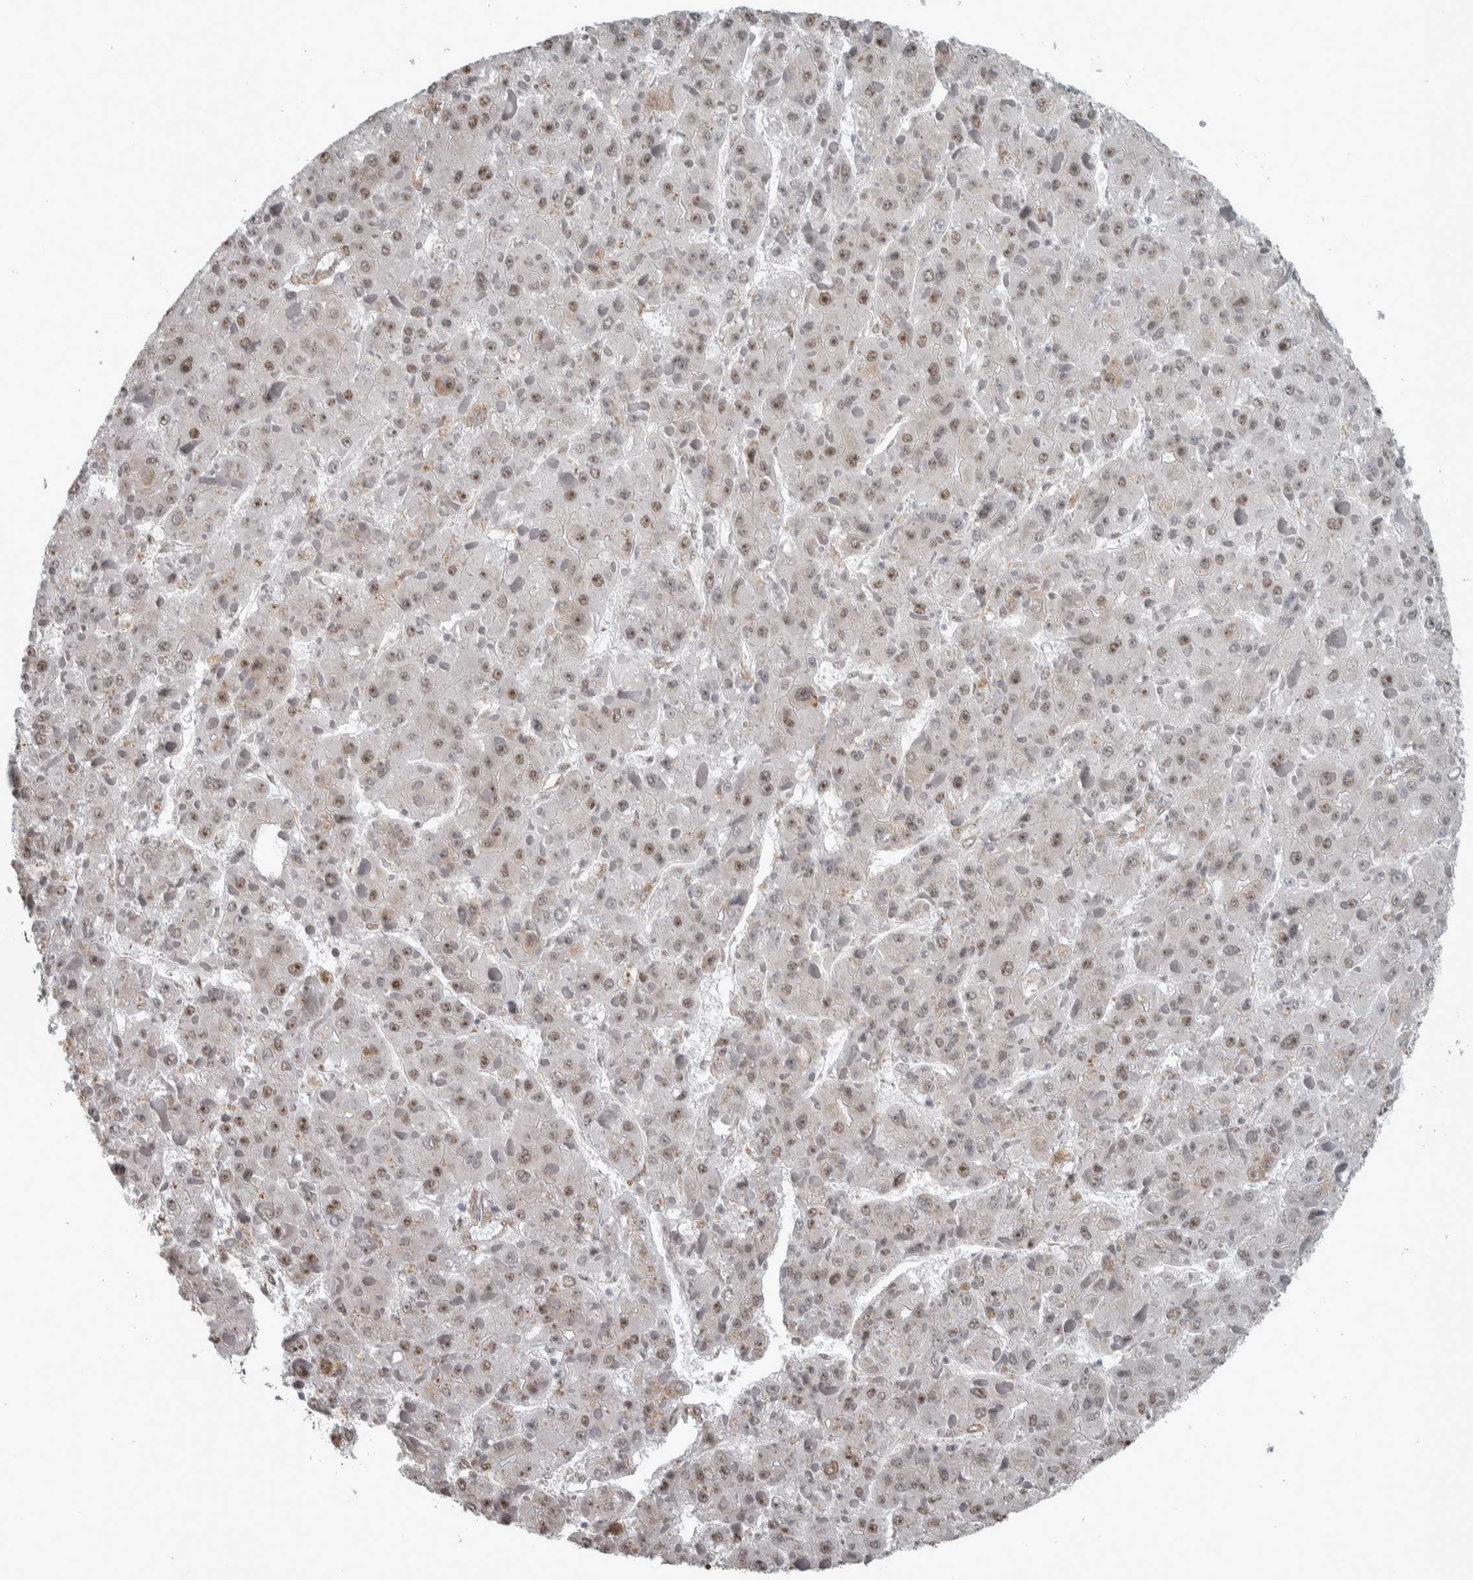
{"staining": {"intensity": "moderate", "quantity": "25%-75%", "location": "nuclear"}, "tissue": "liver cancer", "cell_type": "Tumor cells", "image_type": "cancer", "snomed": [{"axis": "morphology", "description": "Carcinoma, Hepatocellular, NOS"}, {"axis": "topography", "description": "Liver"}], "caption": "Immunohistochemical staining of human liver hepatocellular carcinoma shows moderate nuclear protein positivity in approximately 25%-75% of tumor cells. The staining was performed using DAB (3,3'-diaminobenzidine) to visualize the protein expression in brown, while the nuclei were stained in blue with hematoxylin (Magnification: 20x).", "gene": "DDX42", "patient": {"sex": "female", "age": 73}}